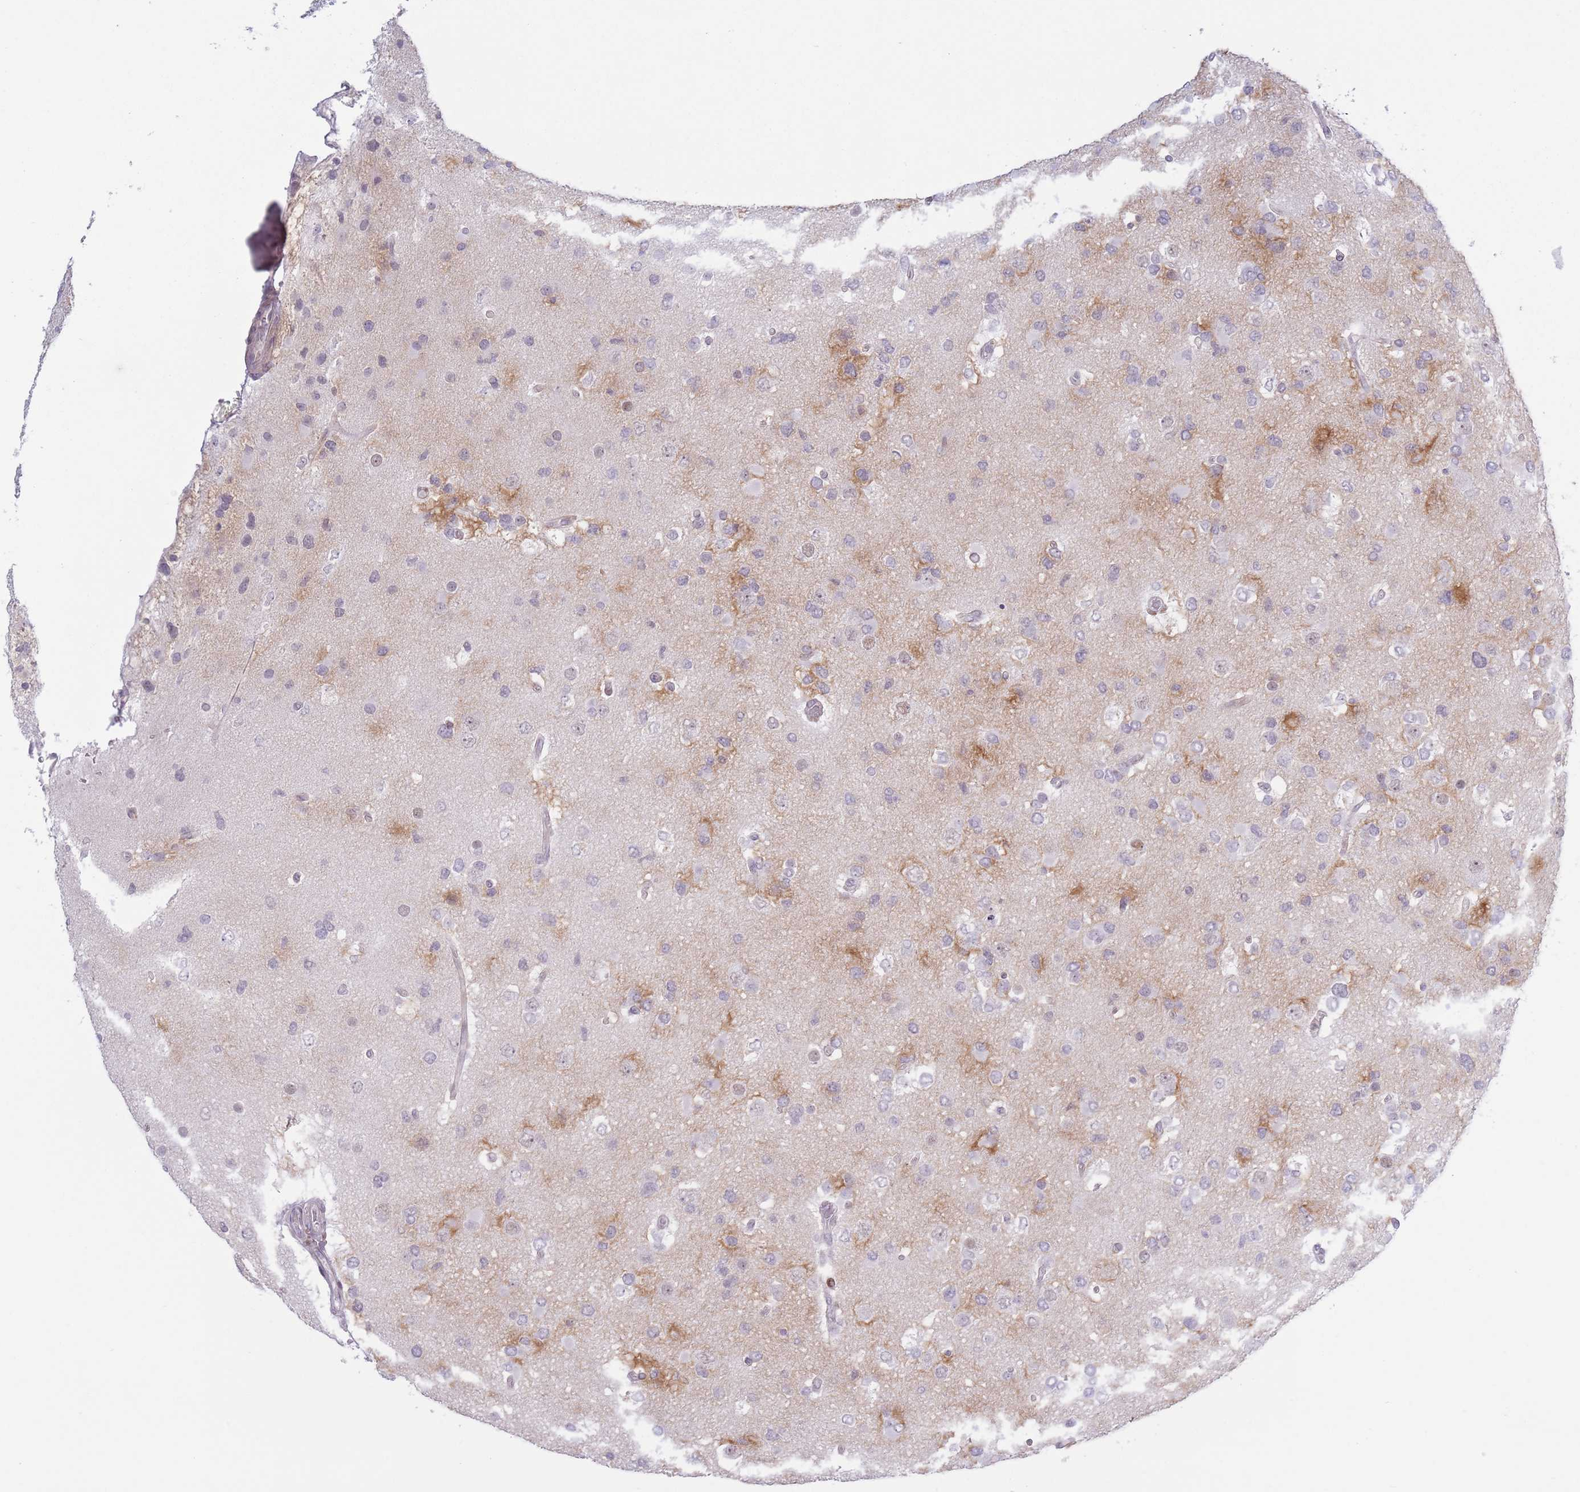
{"staining": {"intensity": "negative", "quantity": "none", "location": "none"}, "tissue": "glioma", "cell_type": "Tumor cells", "image_type": "cancer", "snomed": [{"axis": "morphology", "description": "Glioma, malignant, High grade"}, {"axis": "topography", "description": "Brain"}], "caption": "The image exhibits no significant positivity in tumor cells of malignant glioma (high-grade).", "gene": "MFSD10", "patient": {"sex": "male", "age": 53}}